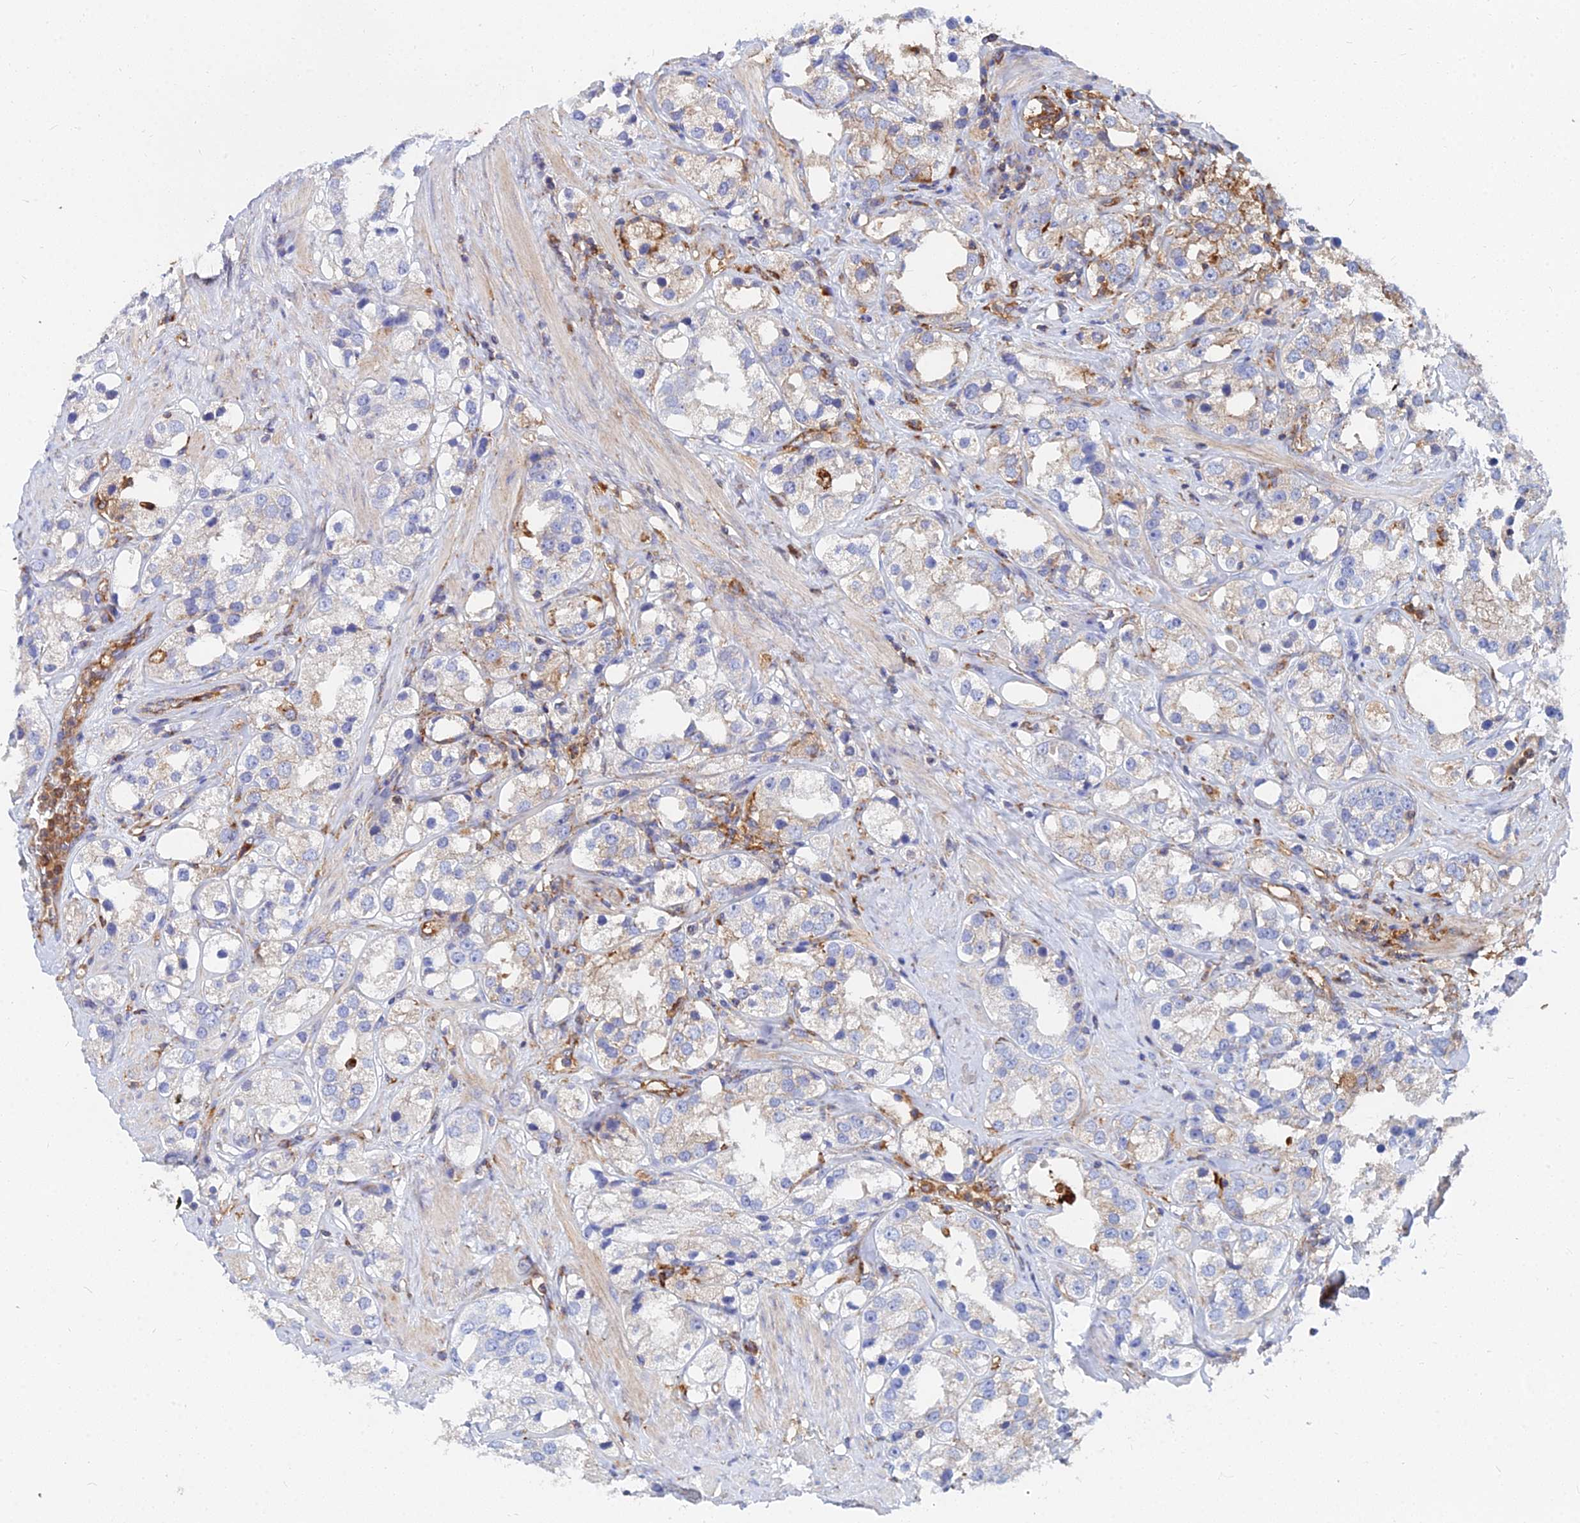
{"staining": {"intensity": "weak", "quantity": "<25%", "location": "cytoplasmic/membranous"}, "tissue": "prostate cancer", "cell_type": "Tumor cells", "image_type": "cancer", "snomed": [{"axis": "morphology", "description": "Adenocarcinoma, NOS"}, {"axis": "topography", "description": "Prostate"}], "caption": "Human prostate cancer stained for a protein using immunohistochemistry (IHC) demonstrates no positivity in tumor cells.", "gene": "GPR42", "patient": {"sex": "male", "age": 79}}